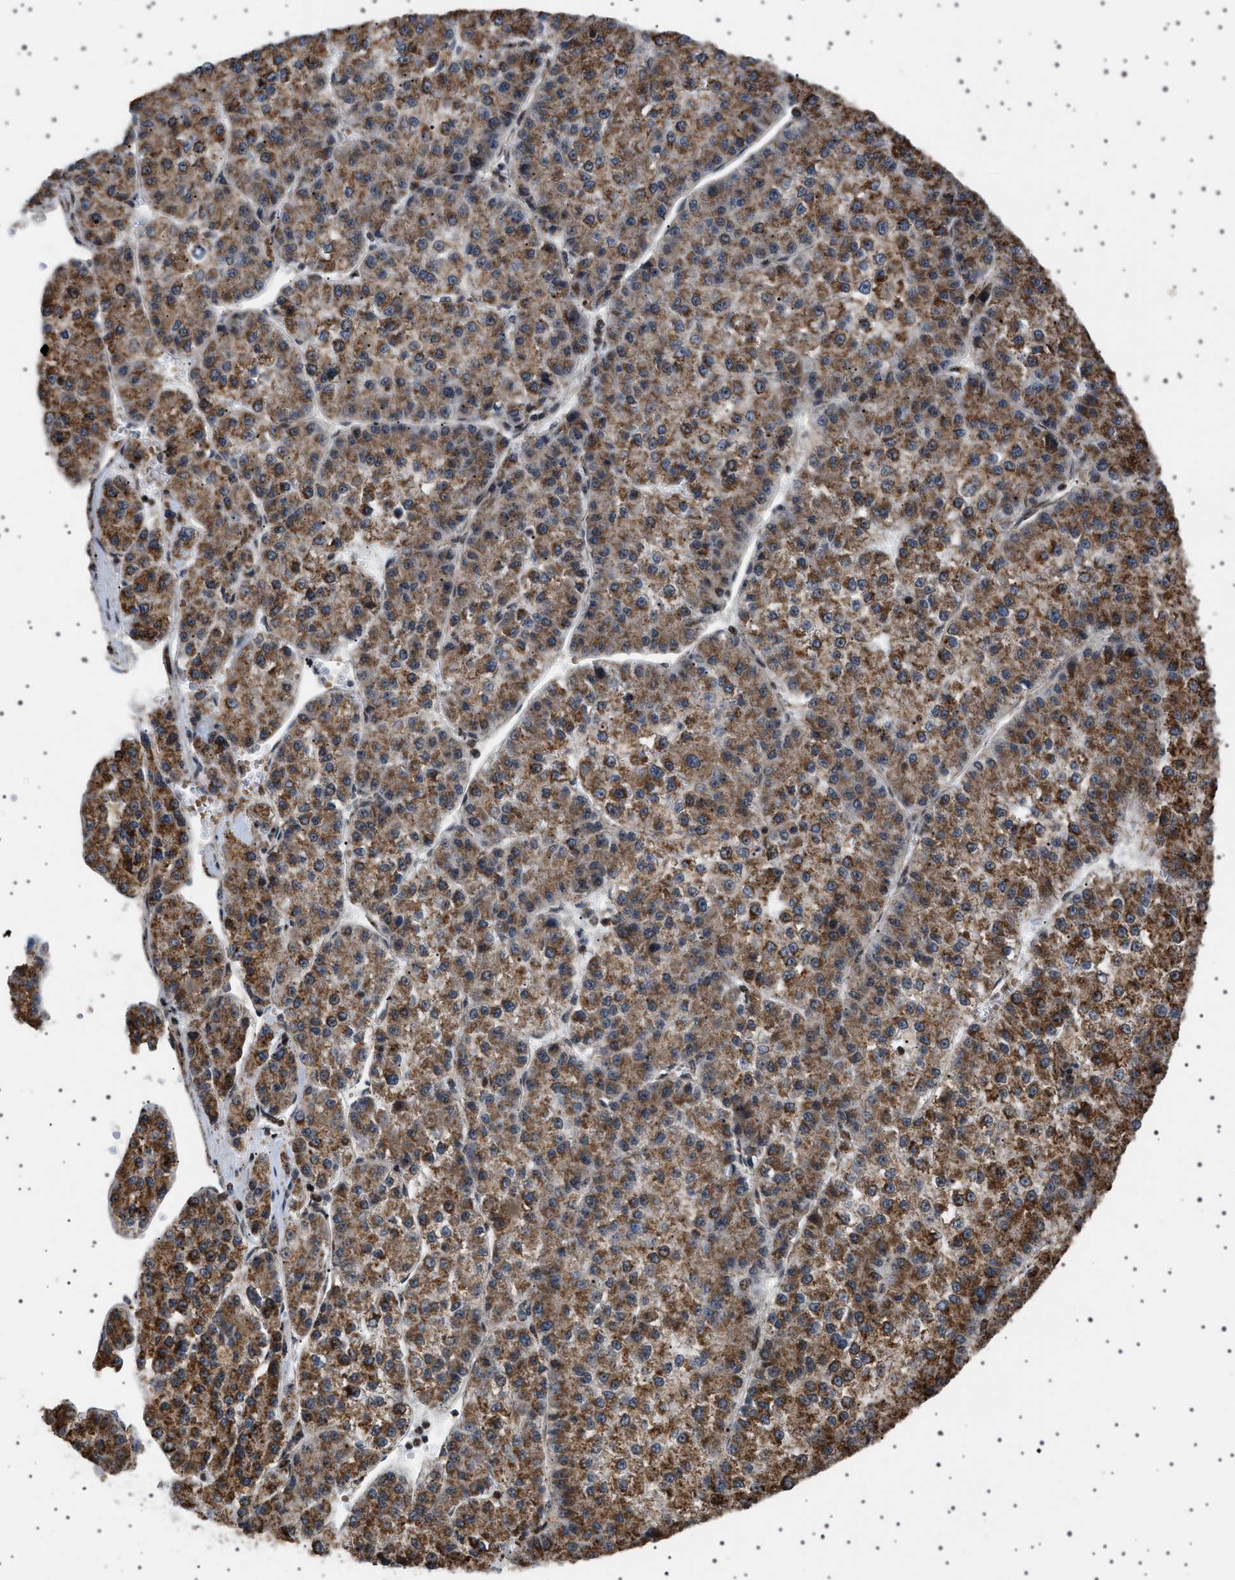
{"staining": {"intensity": "moderate", "quantity": ">75%", "location": "cytoplasmic/membranous"}, "tissue": "liver cancer", "cell_type": "Tumor cells", "image_type": "cancer", "snomed": [{"axis": "morphology", "description": "Carcinoma, Hepatocellular, NOS"}, {"axis": "topography", "description": "Liver"}], "caption": "DAB (3,3'-diaminobenzidine) immunohistochemical staining of liver hepatocellular carcinoma exhibits moderate cytoplasmic/membranous protein positivity in about >75% of tumor cells. The staining is performed using DAB (3,3'-diaminobenzidine) brown chromogen to label protein expression. The nuclei are counter-stained blue using hematoxylin.", "gene": "MELK", "patient": {"sex": "female", "age": 73}}